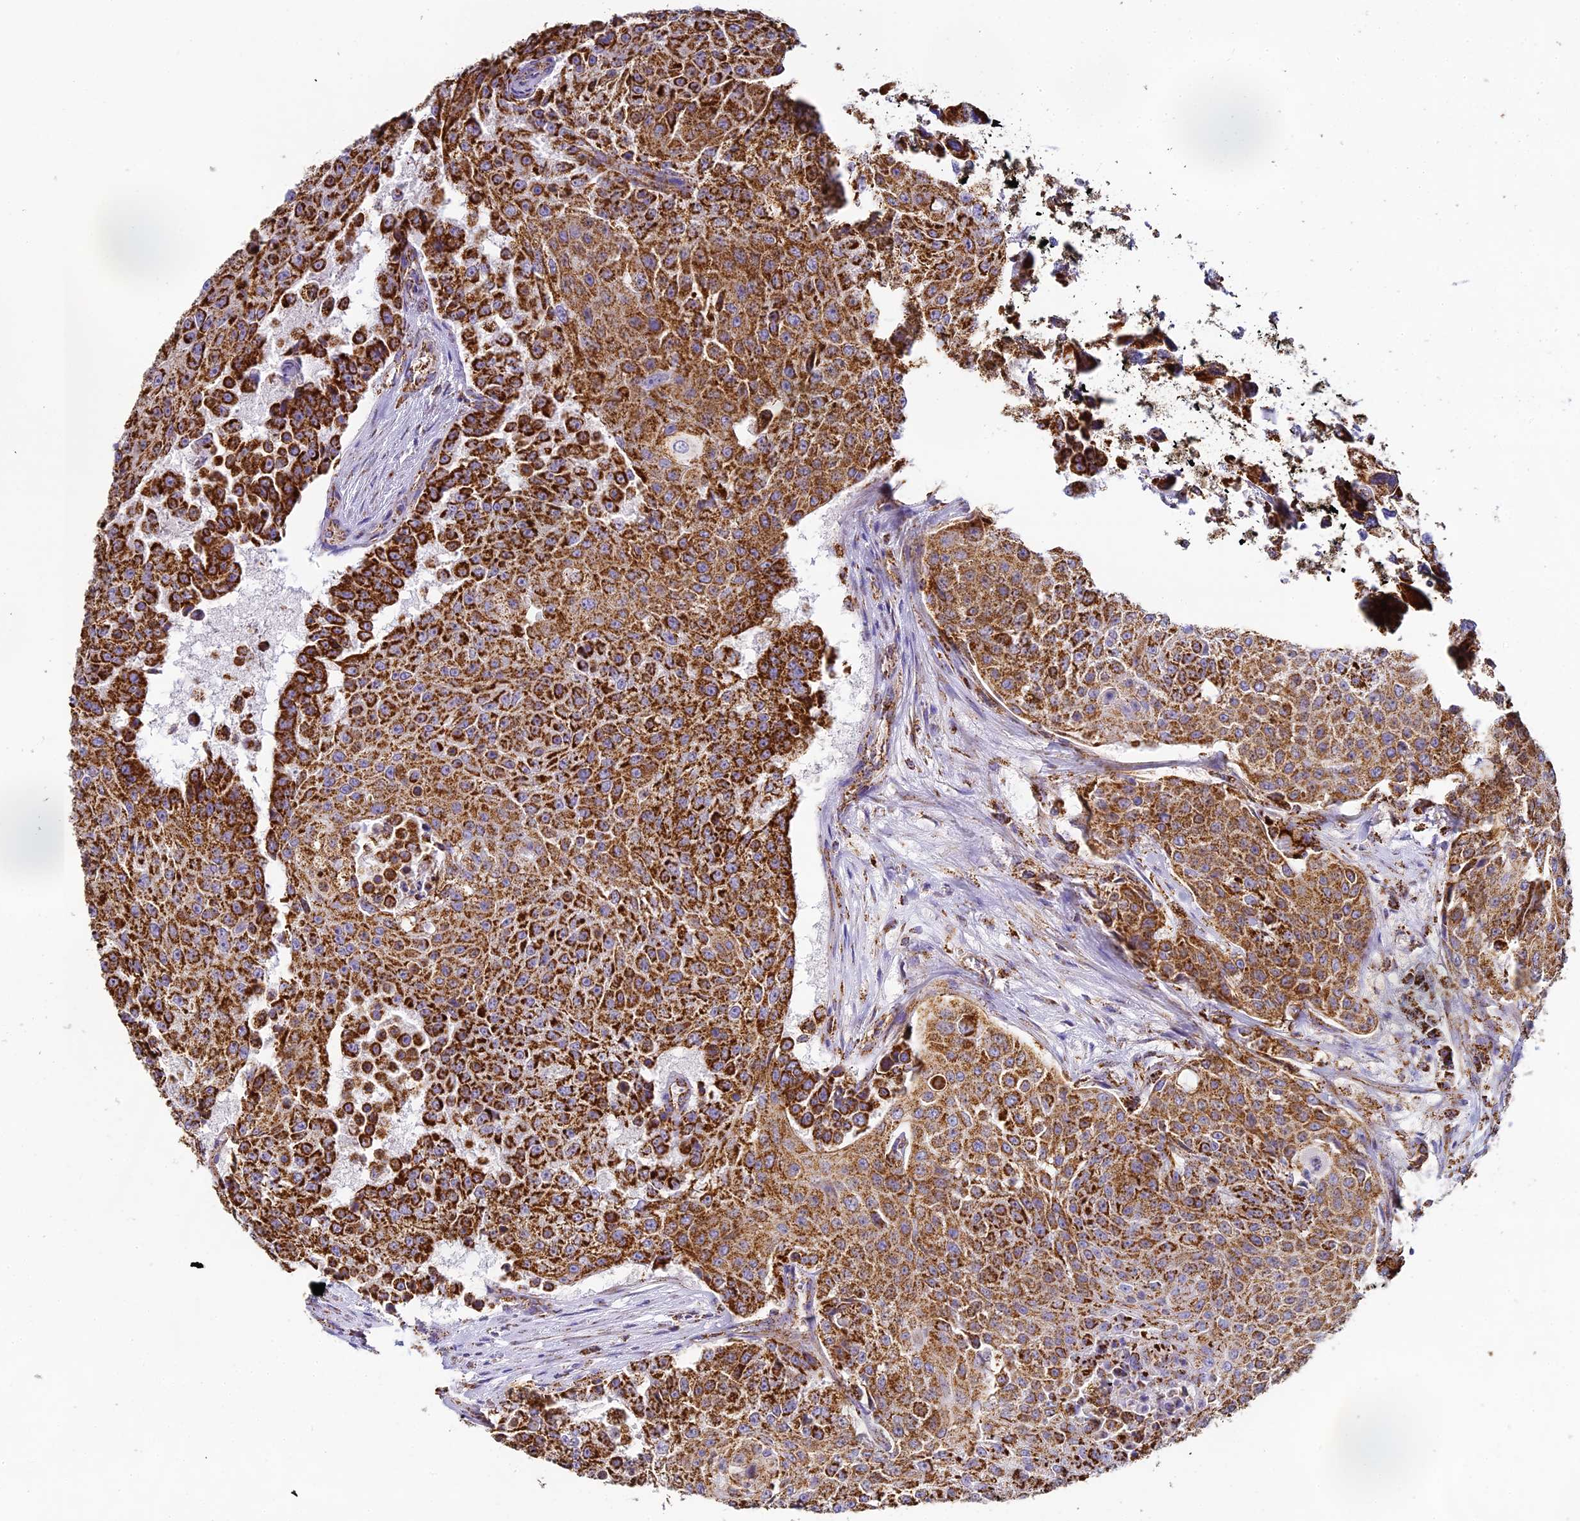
{"staining": {"intensity": "strong", "quantity": ">75%", "location": "cytoplasmic/membranous"}, "tissue": "urothelial cancer", "cell_type": "Tumor cells", "image_type": "cancer", "snomed": [{"axis": "morphology", "description": "Urothelial carcinoma, High grade"}, {"axis": "topography", "description": "Urinary bladder"}], "caption": "Protein positivity by immunohistochemistry (IHC) shows strong cytoplasmic/membranous staining in approximately >75% of tumor cells in urothelial cancer. The protein is stained brown, and the nuclei are stained in blue (DAB (3,3'-diaminobenzidine) IHC with brightfield microscopy, high magnification).", "gene": "STK17A", "patient": {"sex": "female", "age": 63}}